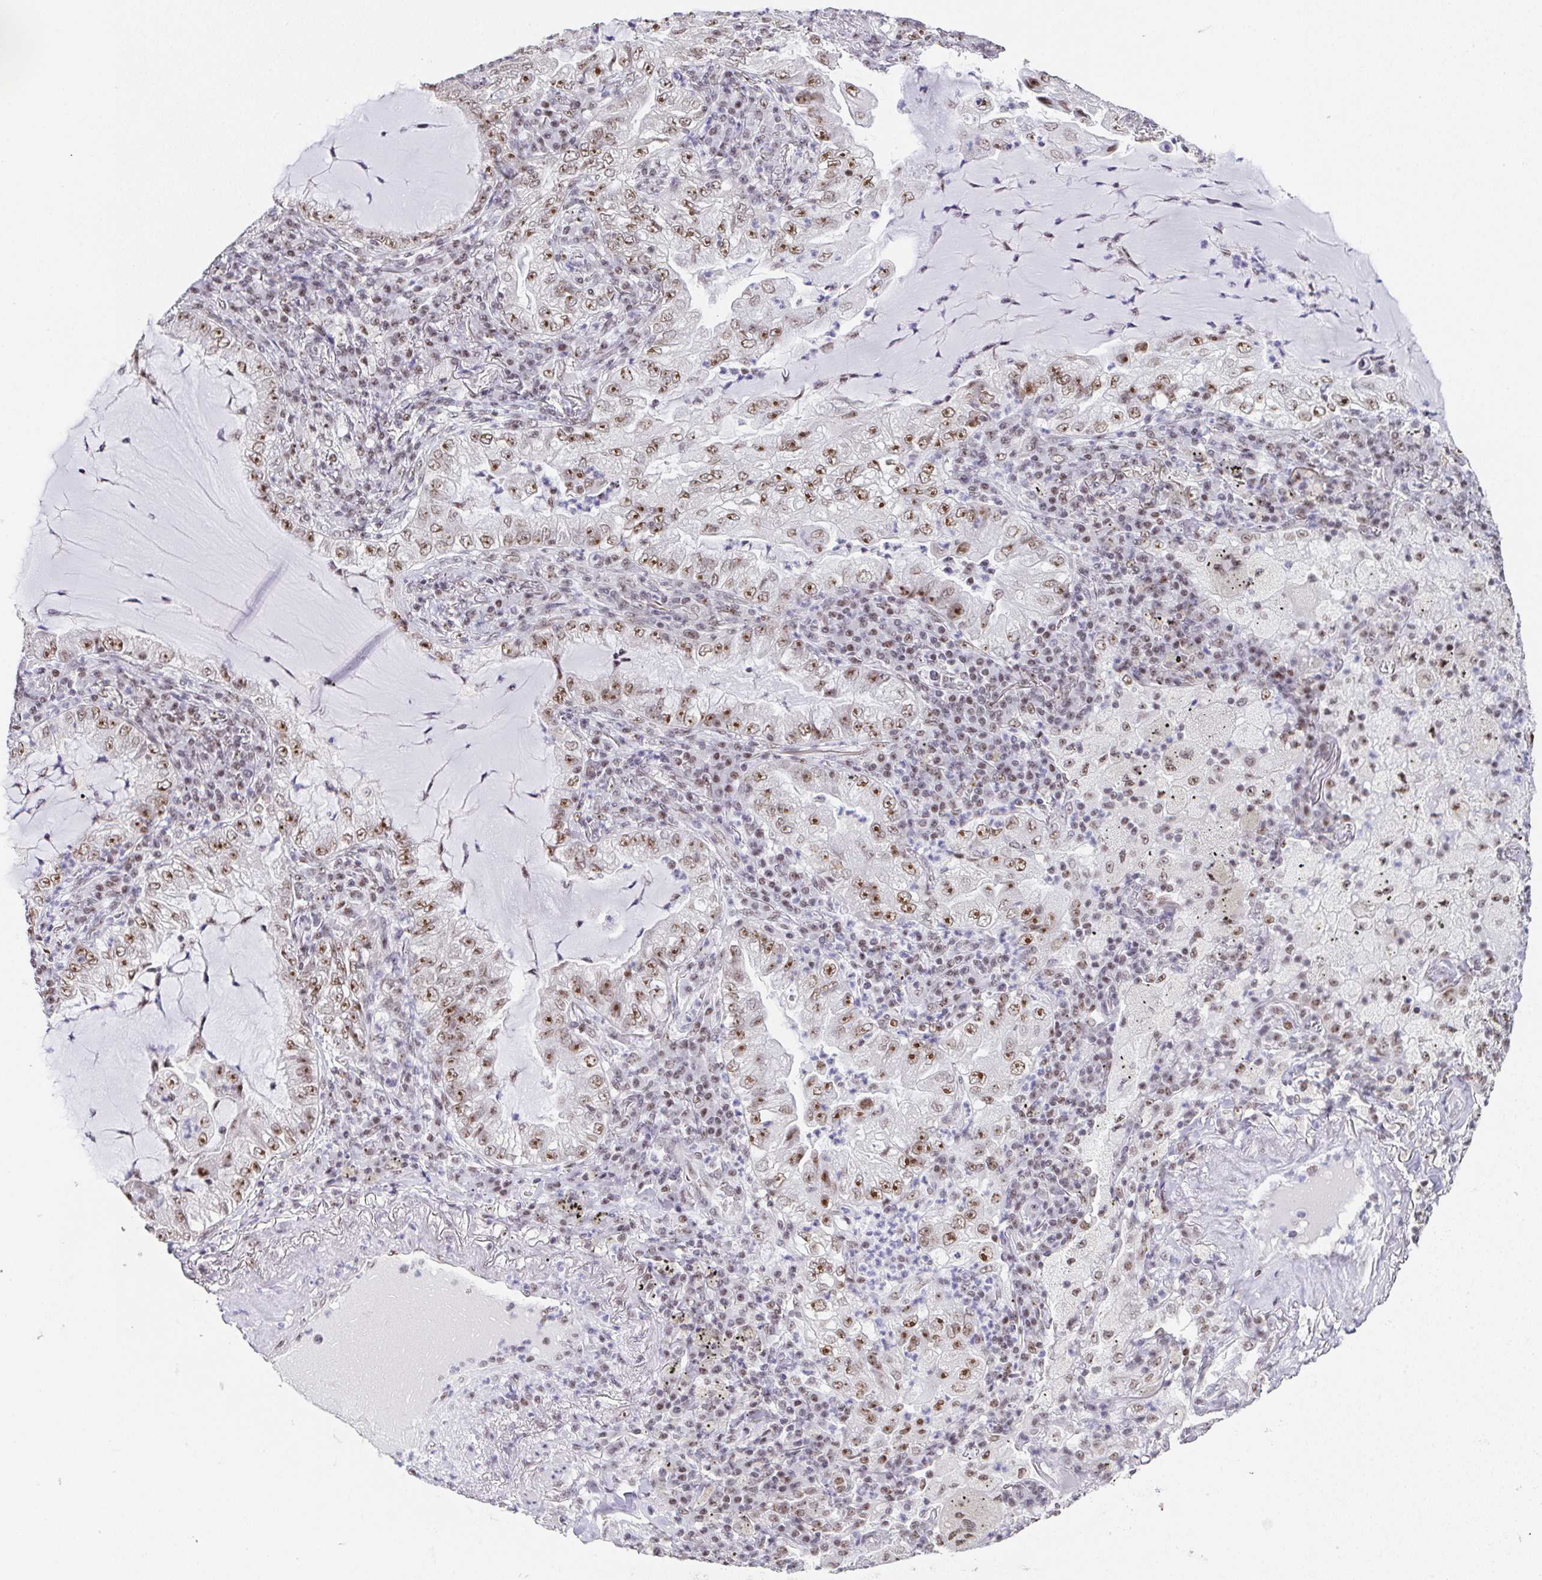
{"staining": {"intensity": "moderate", "quantity": ">75%", "location": "nuclear"}, "tissue": "lung cancer", "cell_type": "Tumor cells", "image_type": "cancer", "snomed": [{"axis": "morphology", "description": "Adenocarcinoma, NOS"}, {"axis": "topography", "description": "Lung"}], "caption": "Immunohistochemical staining of lung cancer (adenocarcinoma) displays medium levels of moderate nuclear expression in about >75% of tumor cells. Using DAB (3,3'-diaminobenzidine) (brown) and hematoxylin (blue) stains, captured at high magnification using brightfield microscopy.", "gene": "ZNF800", "patient": {"sex": "female", "age": 73}}